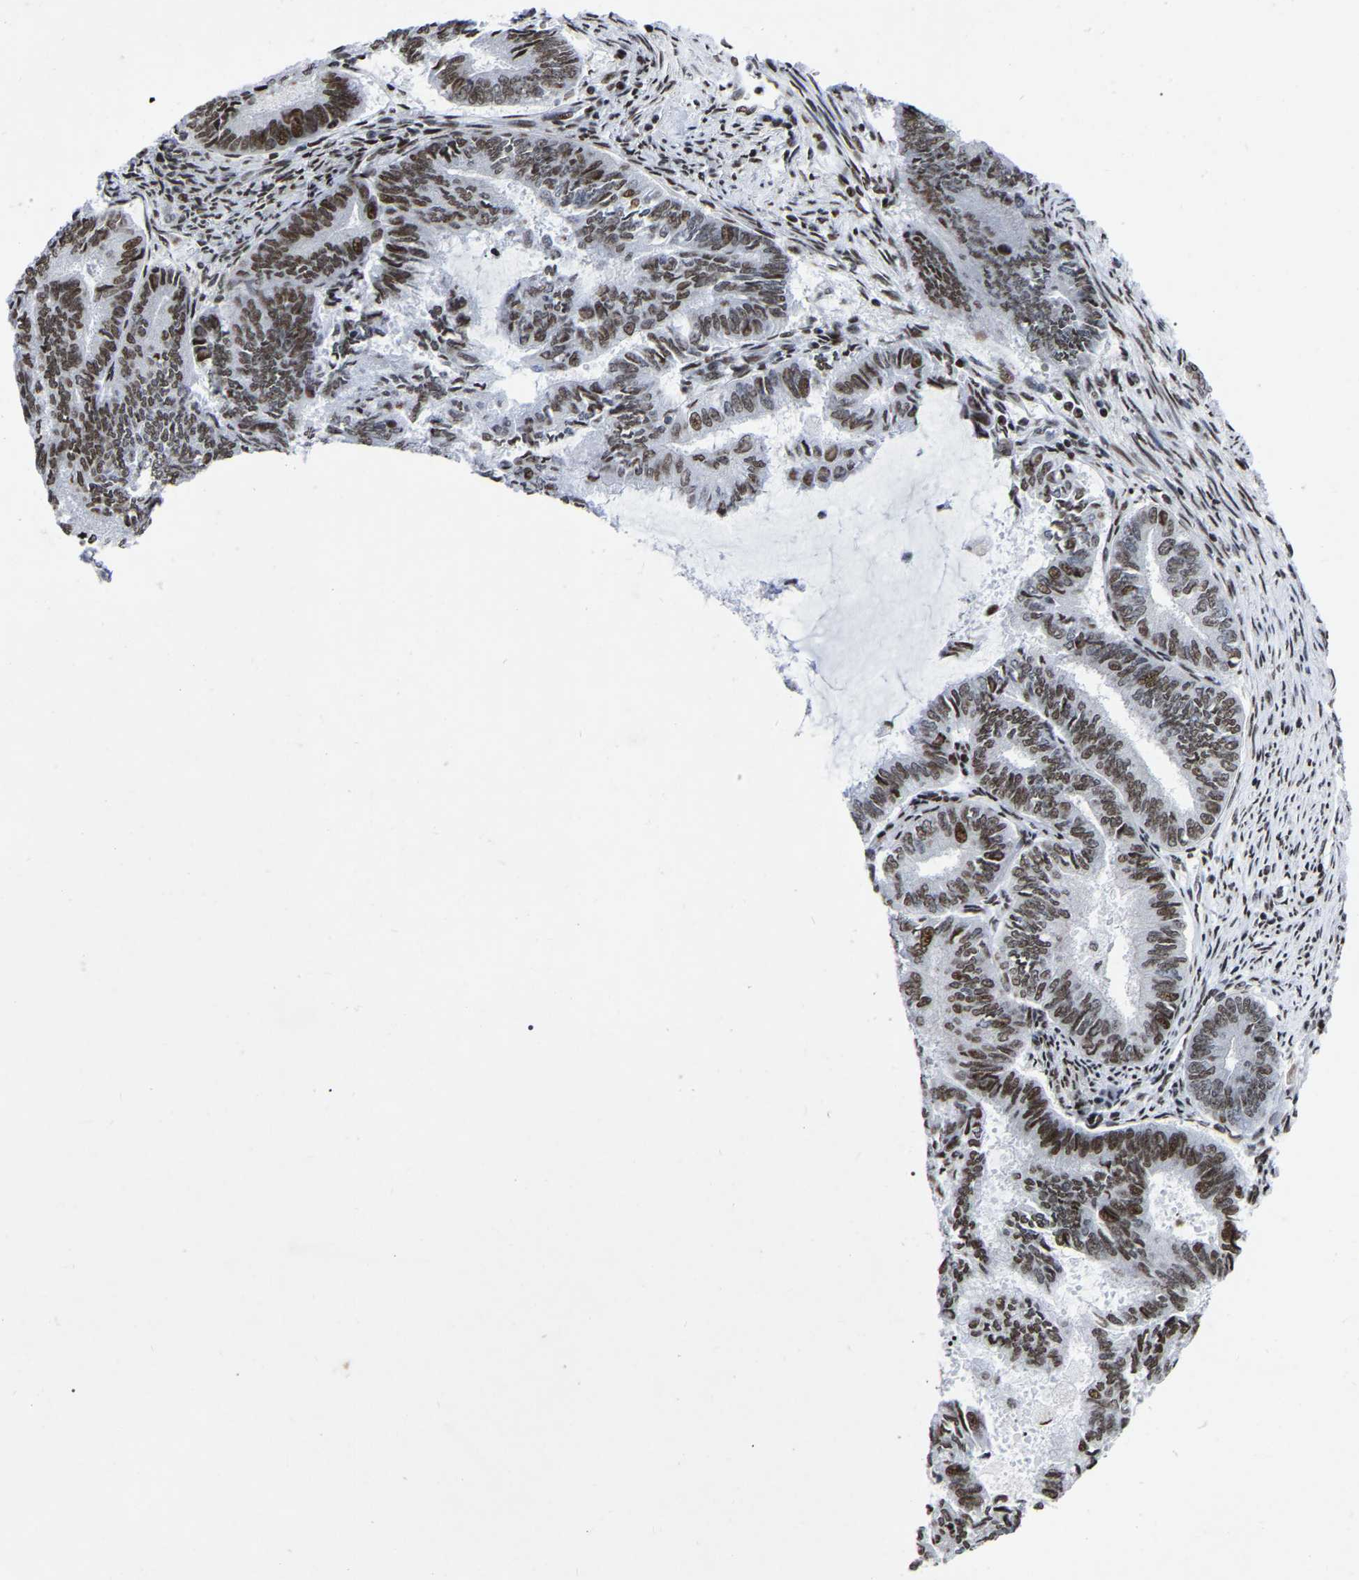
{"staining": {"intensity": "moderate", "quantity": ">75%", "location": "nuclear"}, "tissue": "endometrial cancer", "cell_type": "Tumor cells", "image_type": "cancer", "snomed": [{"axis": "morphology", "description": "Adenocarcinoma, NOS"}, {"axis": "topography", "description": "Endometrium"}], "caption": "Tumor cells display moderate nuclear staining in about >75% of cells in endometrial adenocarcinoma. (brown staining indicates protein expression, while blue staining denotes nuclei).", "gene": "PRCC", "patient": {"sex": "female", "age": 86}}